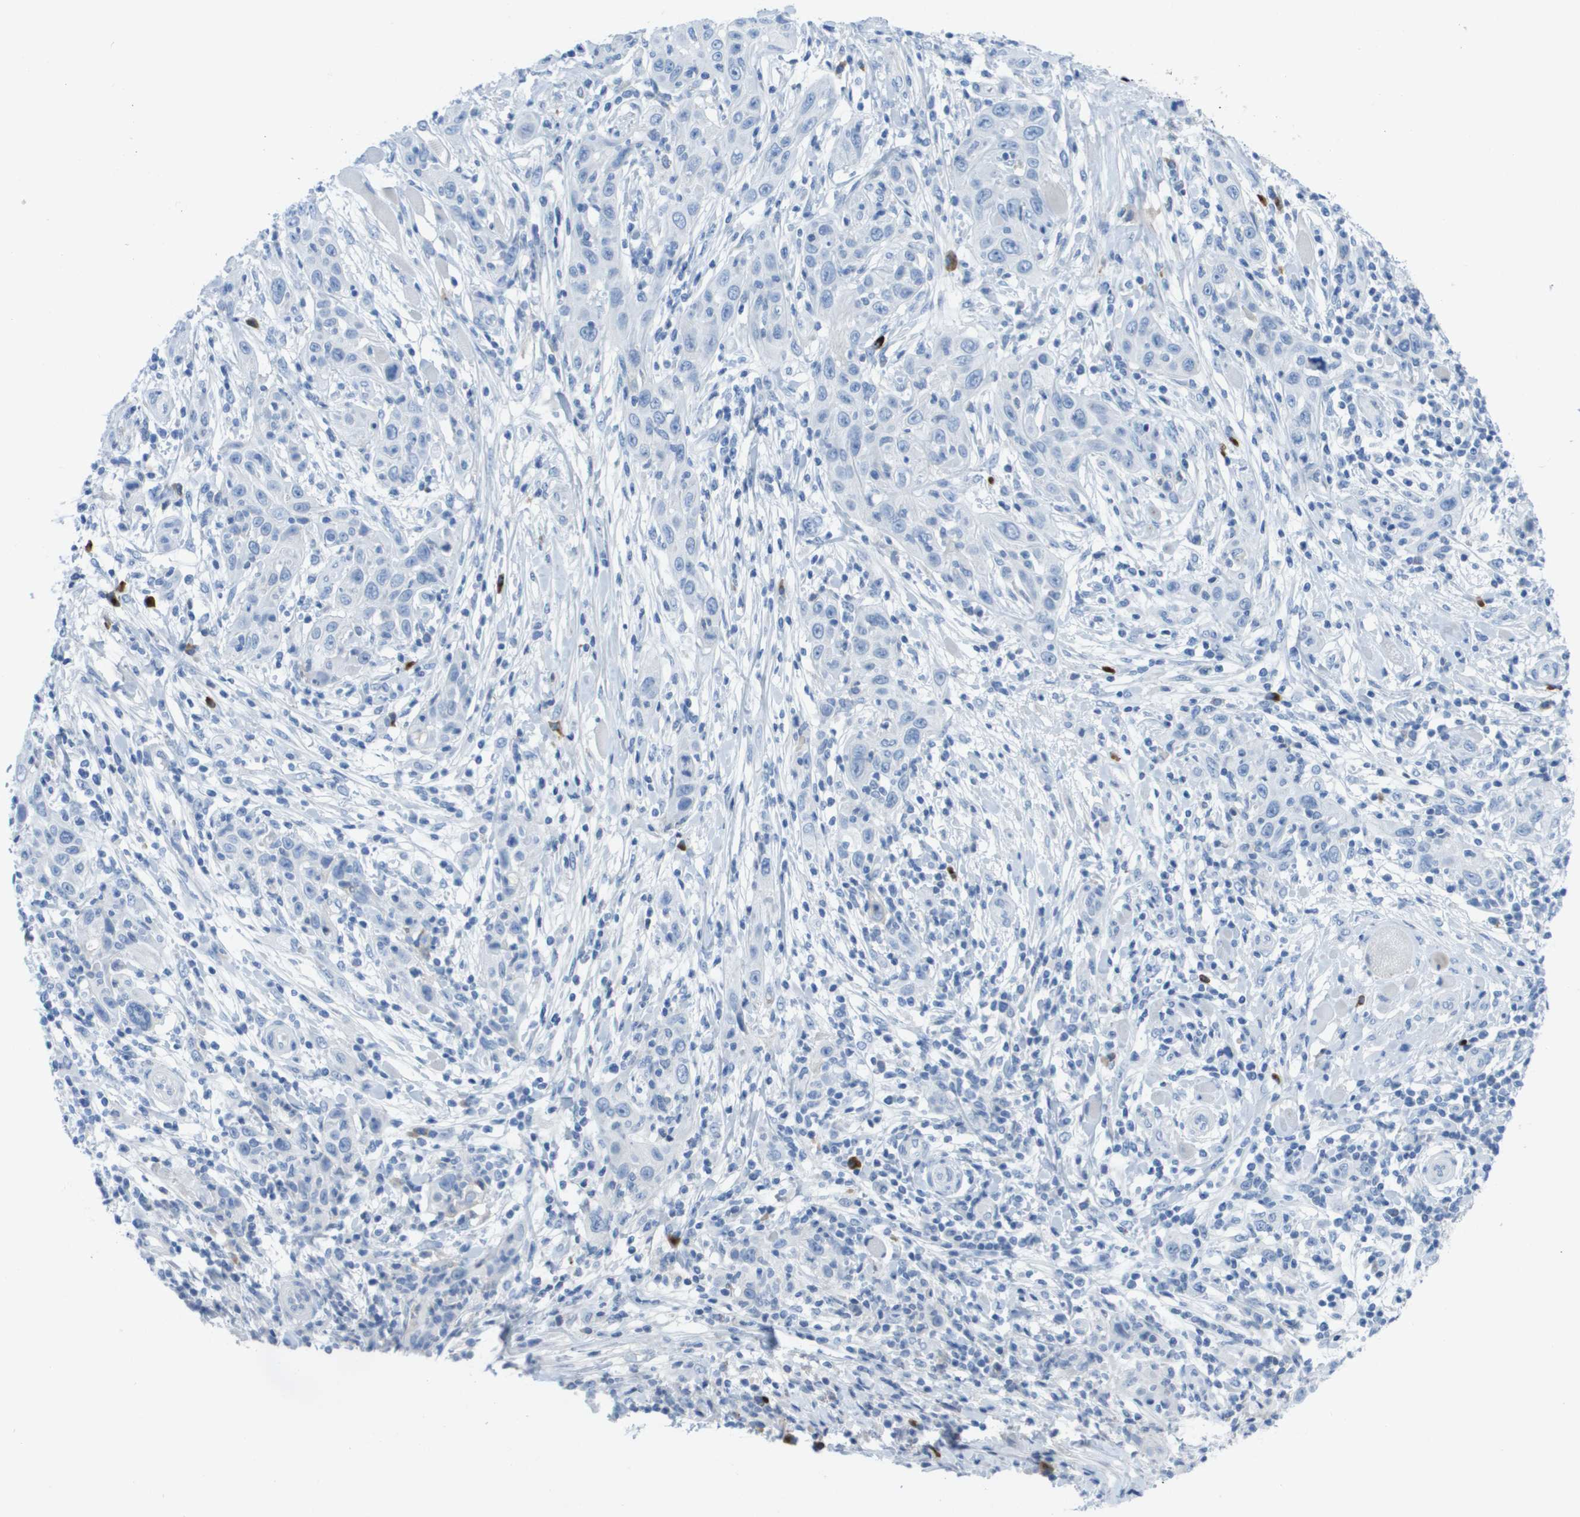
{"staining": {"intensity": "negative", "quantity": "none", "location": "none"}, "tissue": "skin cancer", "cell_type": "Tumor cells", "image_type": "cancer", "snomed": [{"axis": "morphology", "description": "Squamous cell carcinoma, NOS"}, {"axis": "topography", "description": "Skin"}], "caption": "The image displays no staining of tumor cells in skin squamous cell carcinoma.", "gene": "GPR18", "patient": {"sex": "female", "age": 88}}